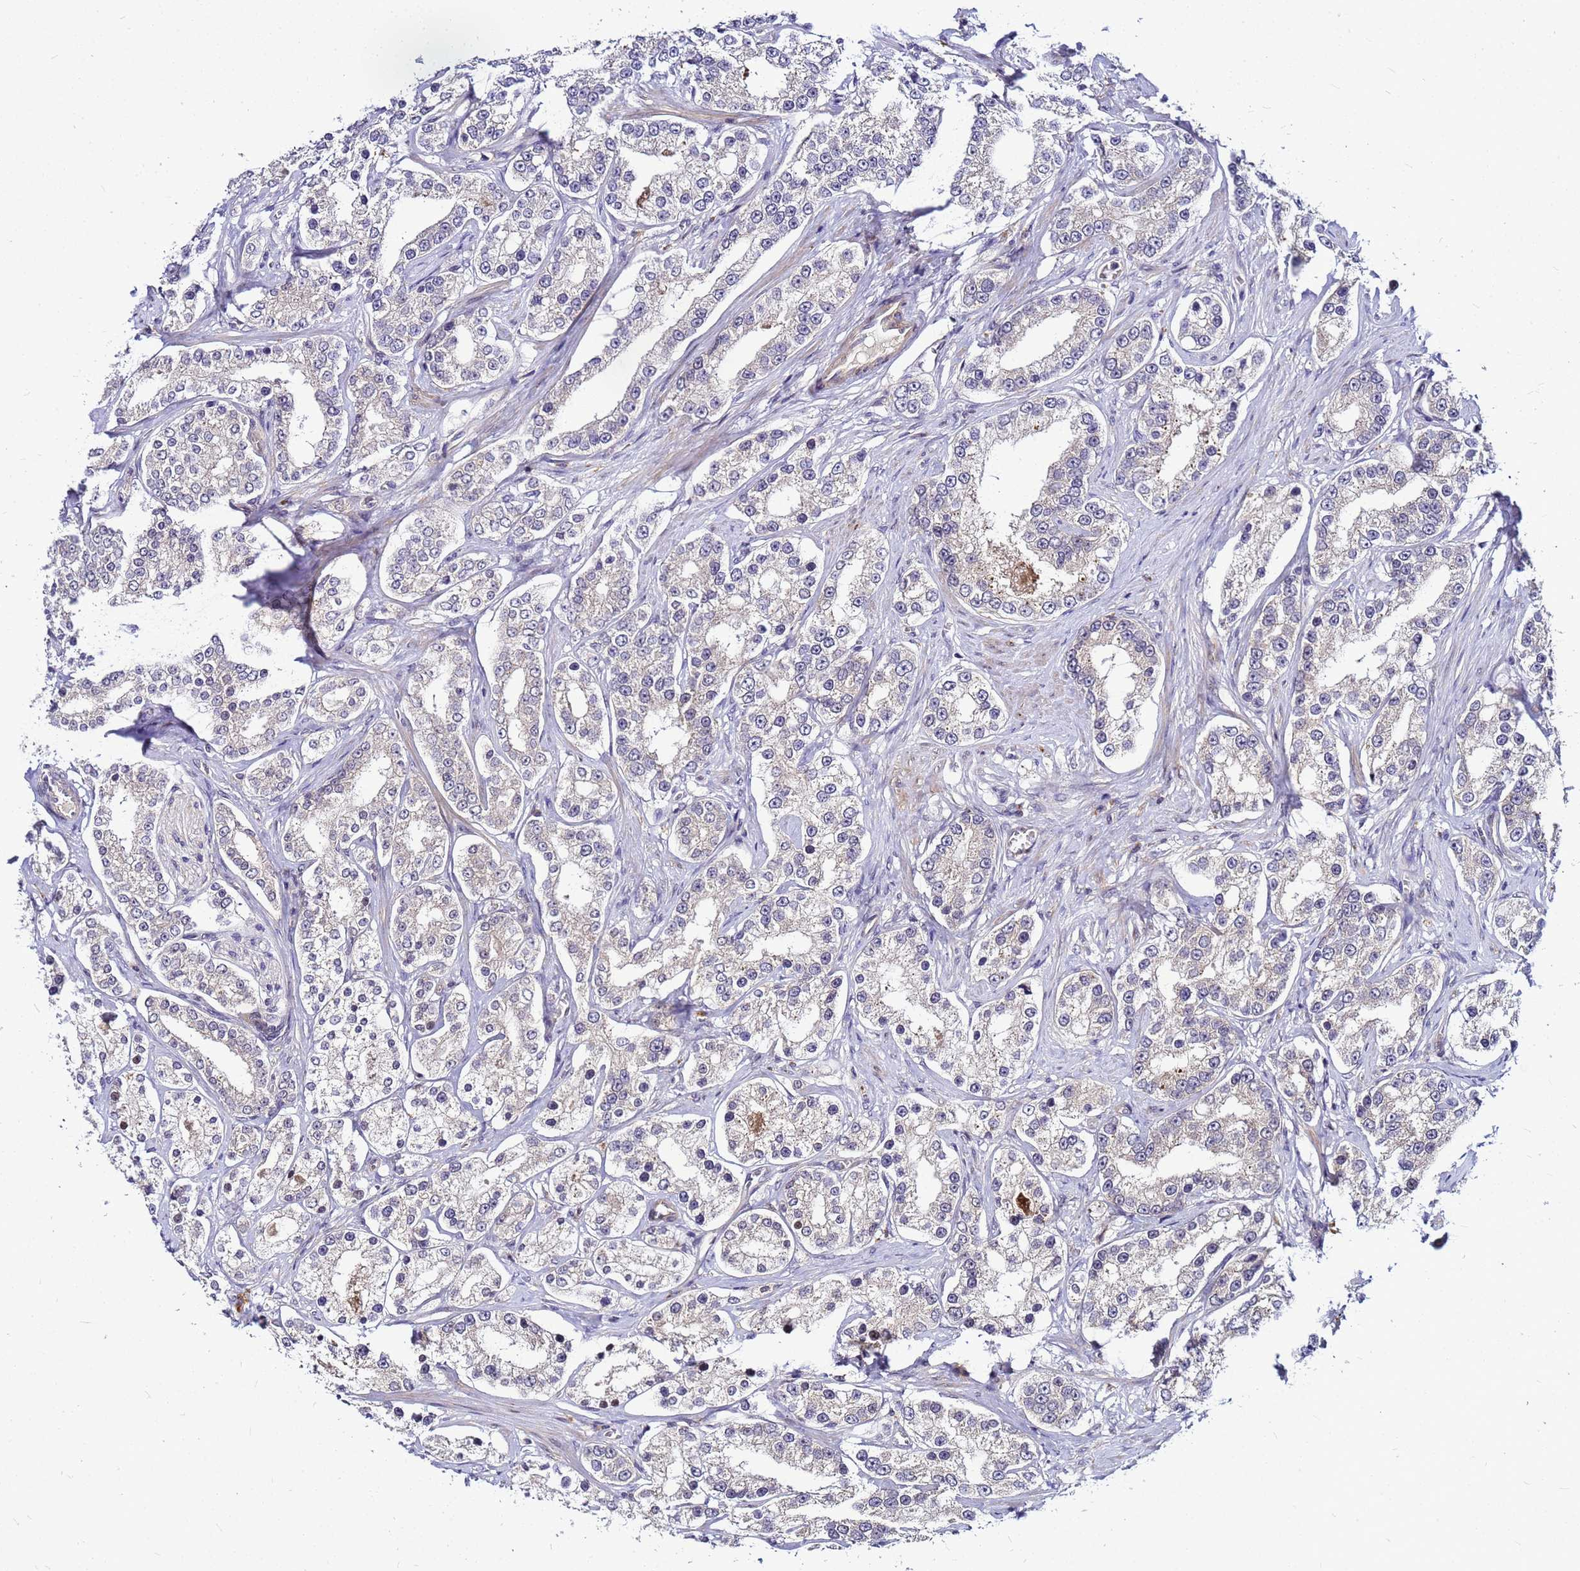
{"staining": {"intensity": "negative", "quantity": "none", "location": "none"}, "tissue": "prostate cancer", "cell_type": "Tumor cells", "image_type": "cancer", "snomed": [{"axis": "morphology", "description": "Normal tissue, NOS"}, {"axis": "morphology", "description": "Adenocarcinoma, High grade"}, {"axis": "topography", "description": "Prostate"}], "caption": "Tumor cells are negative for protein expression in human prostate cancer (high-grade adenocarcinoma).", "gene": "SAT1", "patient": {"sex": "male", "age": 83}}